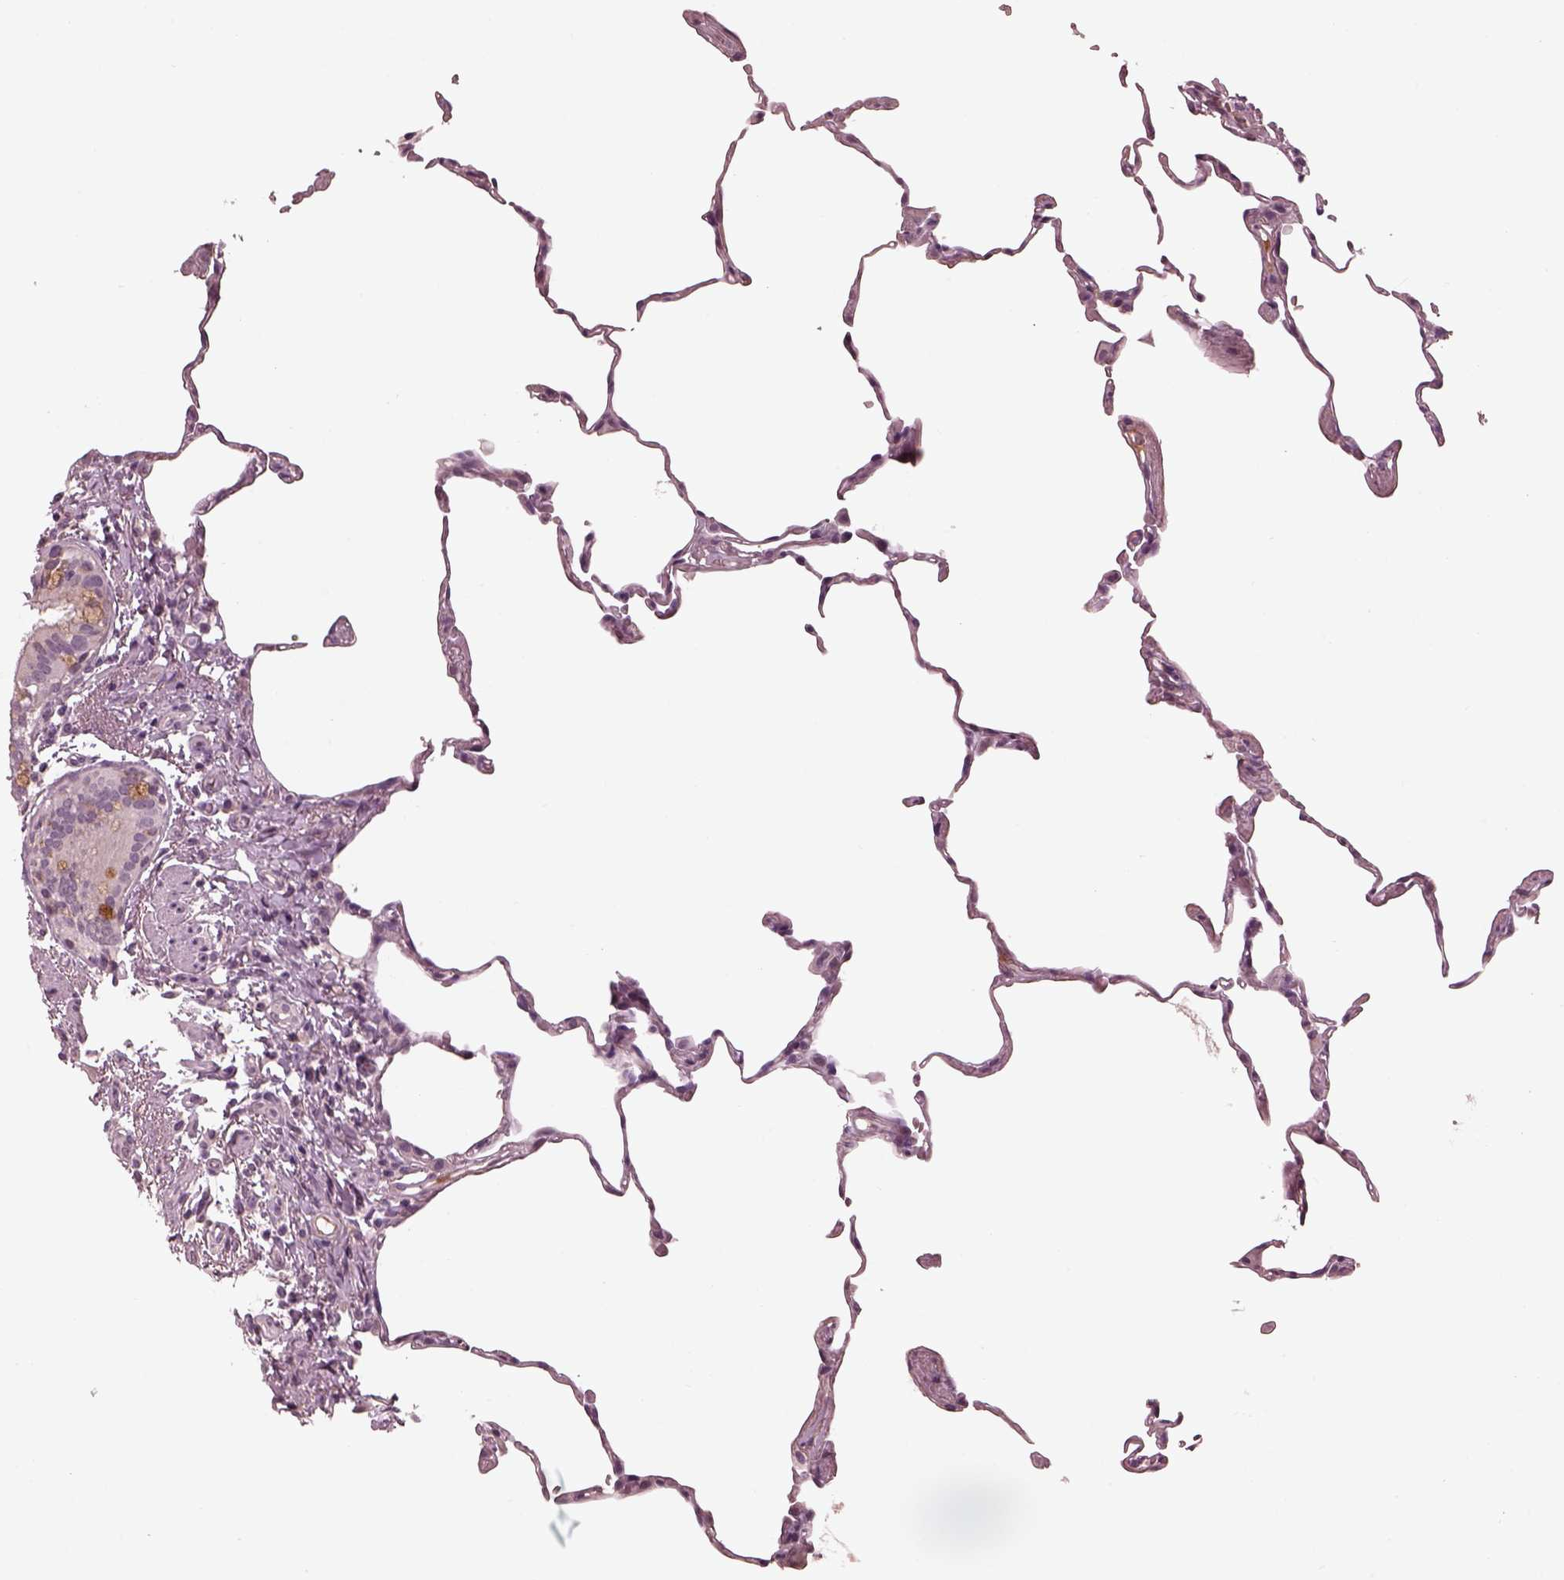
{"staining": {"intensity": "negative", "quantity": "none", "location": "none"}, "tissue": "lung", "cell_type": "Alveolar cells", "image_type": "normal", "snomed": [{"axis": "morphology", "description": "Normal tissue, NOS"}, {"axis": "topography", "description": "Lung"}], "caption": "This is an immunohistochemistry photomicrograph of normal human lung. There is no expression in alveolar cells.", "gene": "KCNA2", "patient": {"sex": "female", "age": 57}}